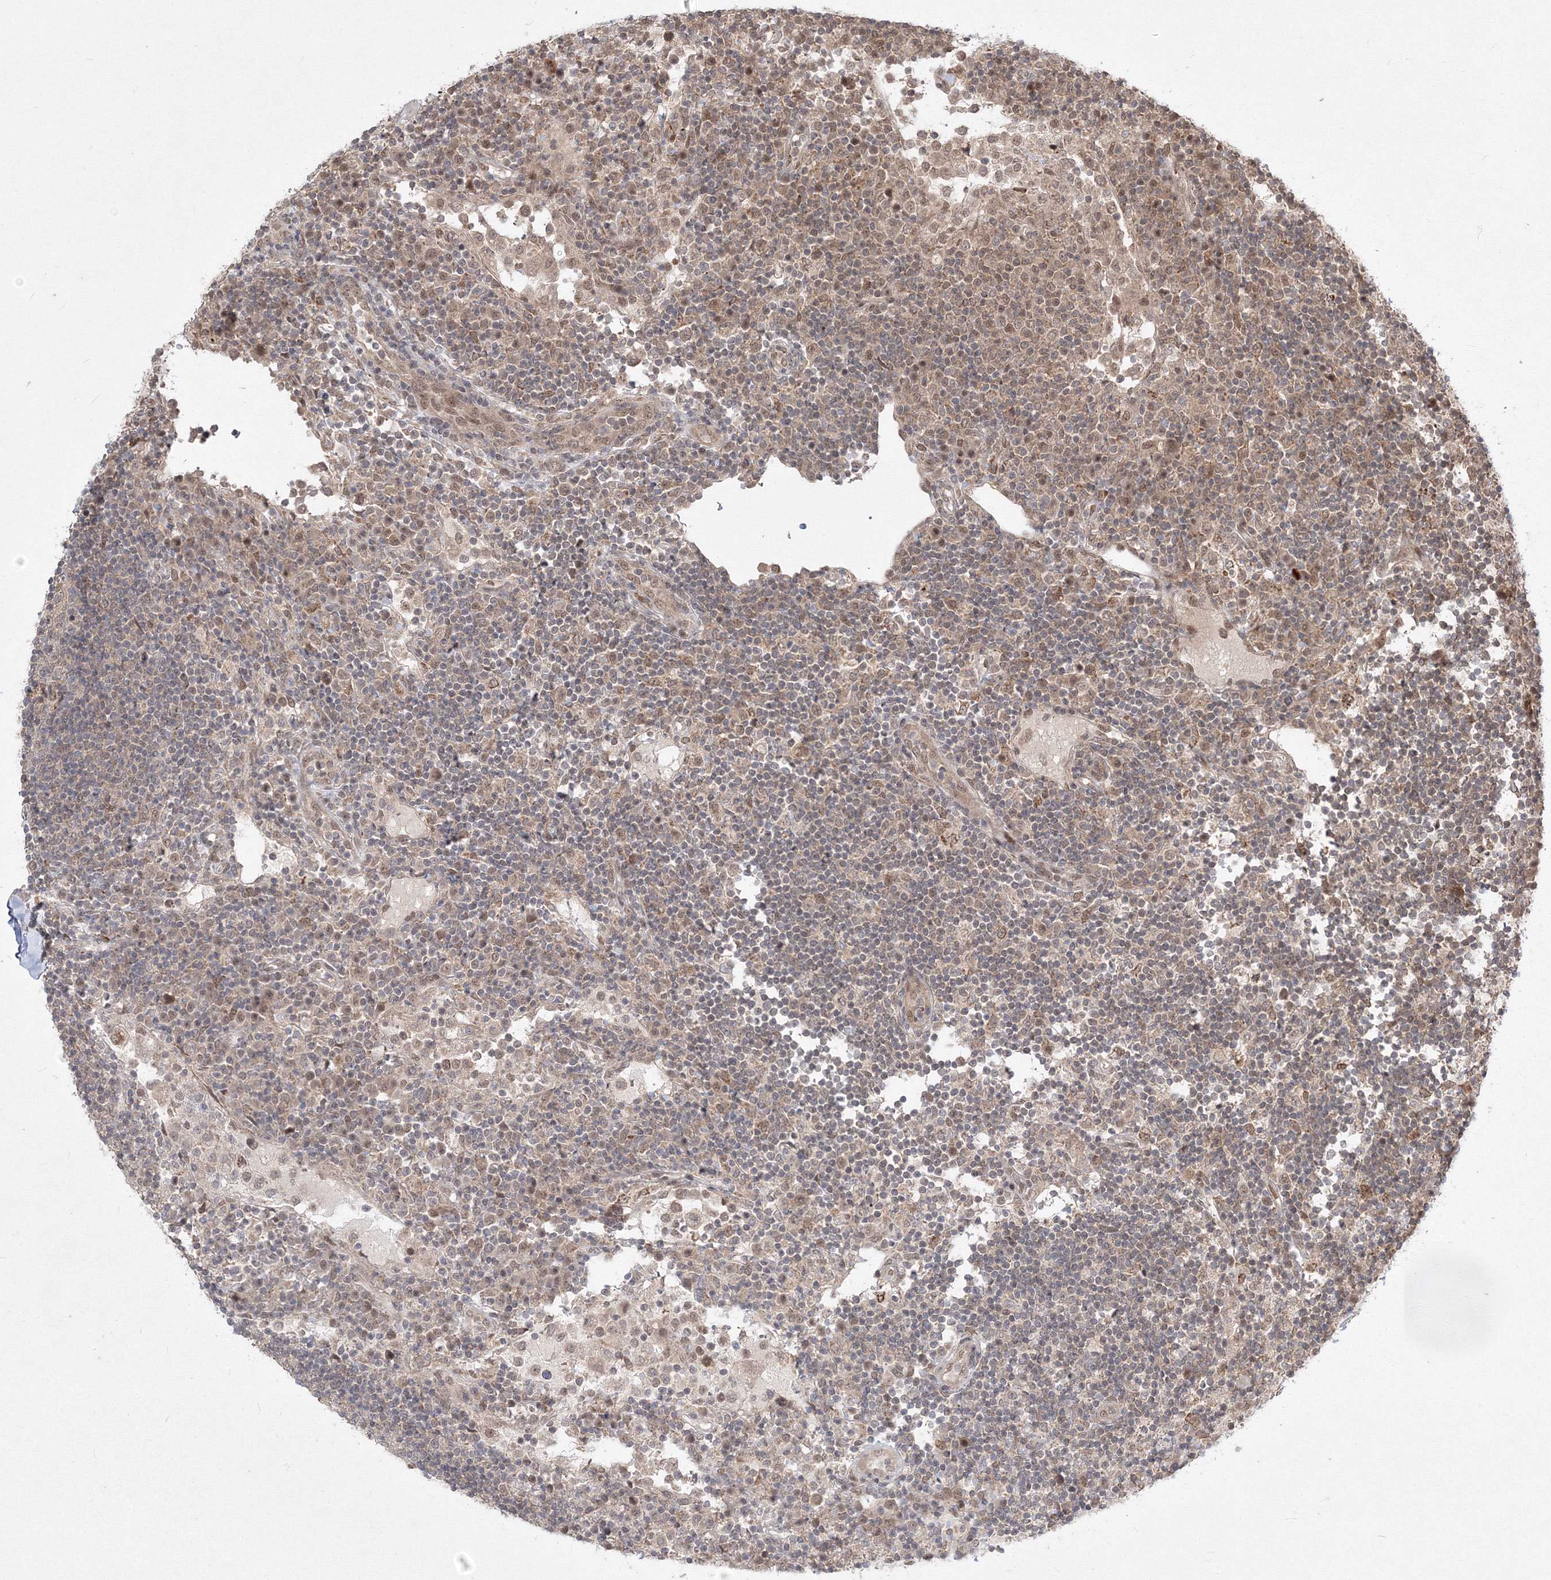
{"staining": {"intensity": "moderate", "quantity": "<25%", "location": "cytoplasmic/membranous,nuclear"}, "tissue": "lymph node", "cell_type": "Non-germinal center cells", "image_type": "normal", "snomed": [{"axis": "morphology", "description": "Normal tissue, NOS"}, {"axis": "topography", "description": "Lymph node"}], "caption": "Protein expression analysis of benign human lymph node reveals moderate cytoplasmic/membranous,nuclear expression in approximately <25% of non-germinal center cells. Nuclei are stained in blue.", "gene": "COPS4", "patient": {"sex": "female", "age": 53}}